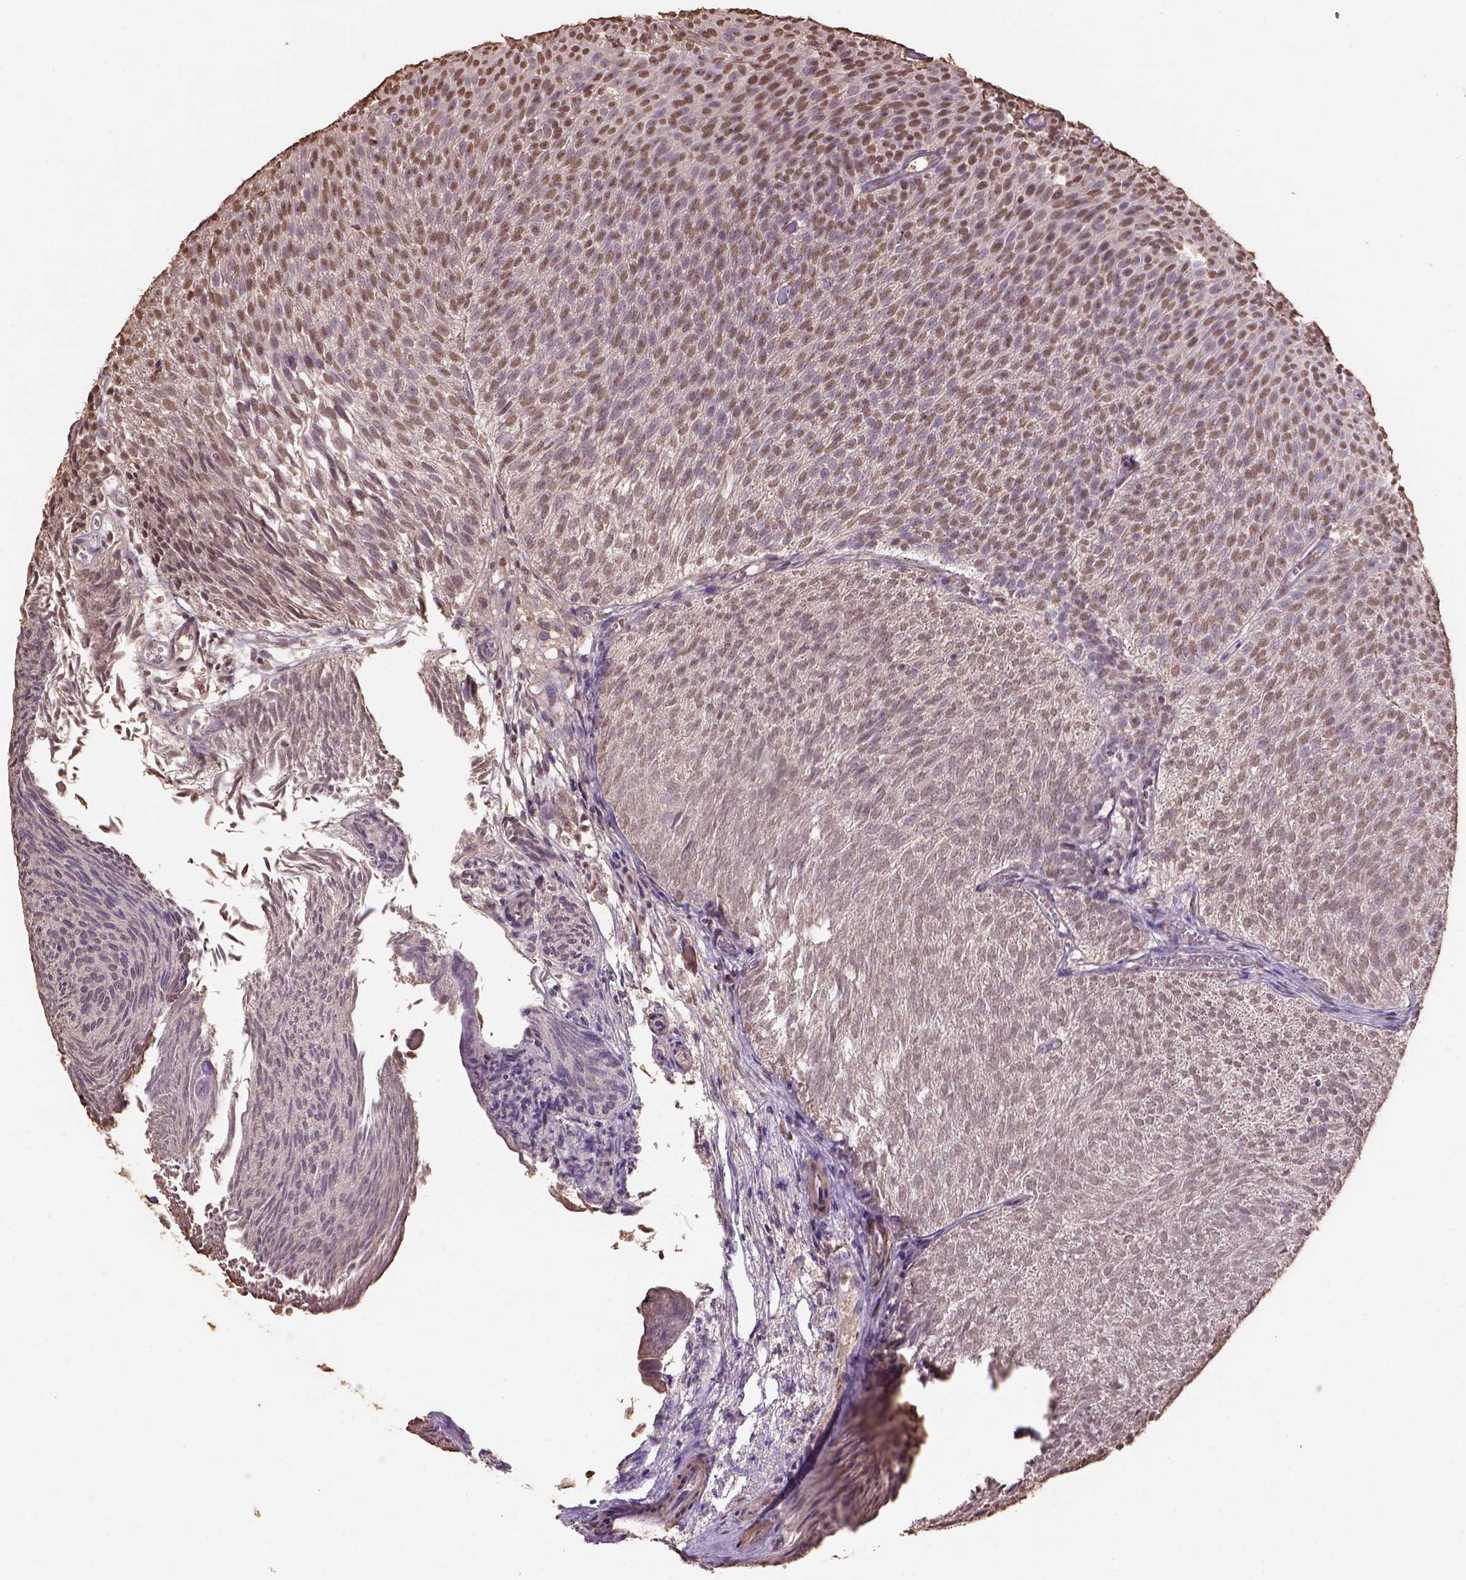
{"staining": {"intensity": "moderate", "quantity": ">75%", "location": "nuclear"}, "tissue": "urothelial cancer", "cell_type": "Tumor cells", "image_type": "cancer", "snomed": [{"axis": "morphology", "description": "Urothelial carcinoma, Low grade"}, {"axis": "topography", "description": "Urinary bladder"}], "caption": "A histopathology image of low-grade urothelial carcinoma stained for a protein reveals moderate nuclear brown staining in tumor cells. The protein is stained brown, and the nuclei are stained in blue (DAB (3,3'-diaminobenzidine) IHC with brightfield microscopy, high magnification).", "gene": "CSTF2T", "patient": {"sex": "male", "age": 77}}